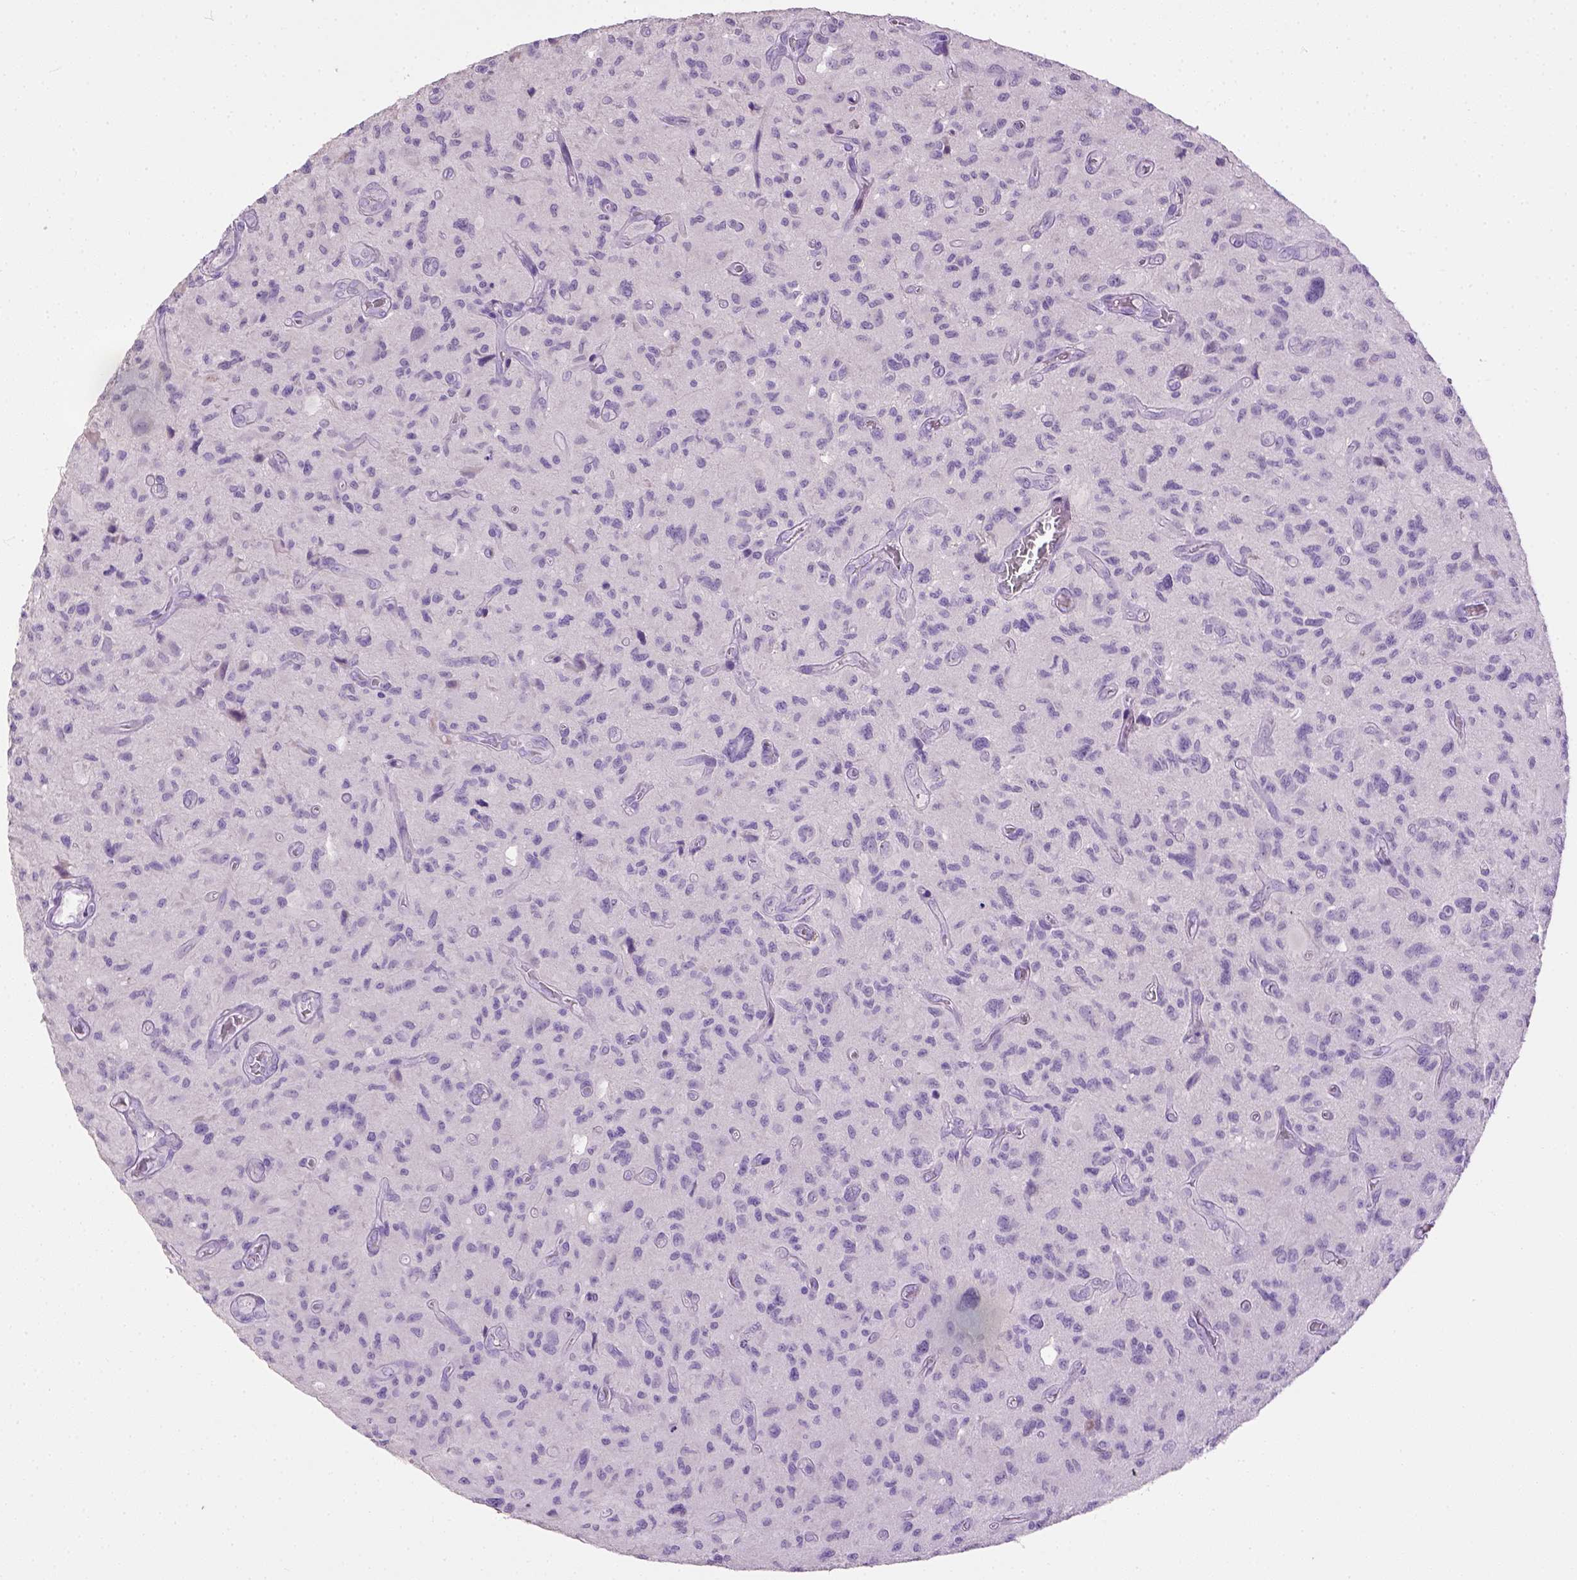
{"staining": {"intensity": "negative", "quantity": "none", "location": "none"}, "tissue": "glioma", "cell_type": "Tumor cells", "image_type": "cancer", "snomed": [{"axis": "morphology", "description": "Glioma, malignant, NOS"}, {"axis": "morphology", "description": "Glioma, malignant, High grade"}, {"axis": "topography", "description": "Brain"}], "caption": "Immunohistochemistry (IHC) image of neoplastic tissue: glioma stained with DAB (3,3'-diaminobenzidine) reveals no significant protein staining in tumor cells.", "gene": "CYP24A1", "patient": {"sex": "female", "age": 71}}